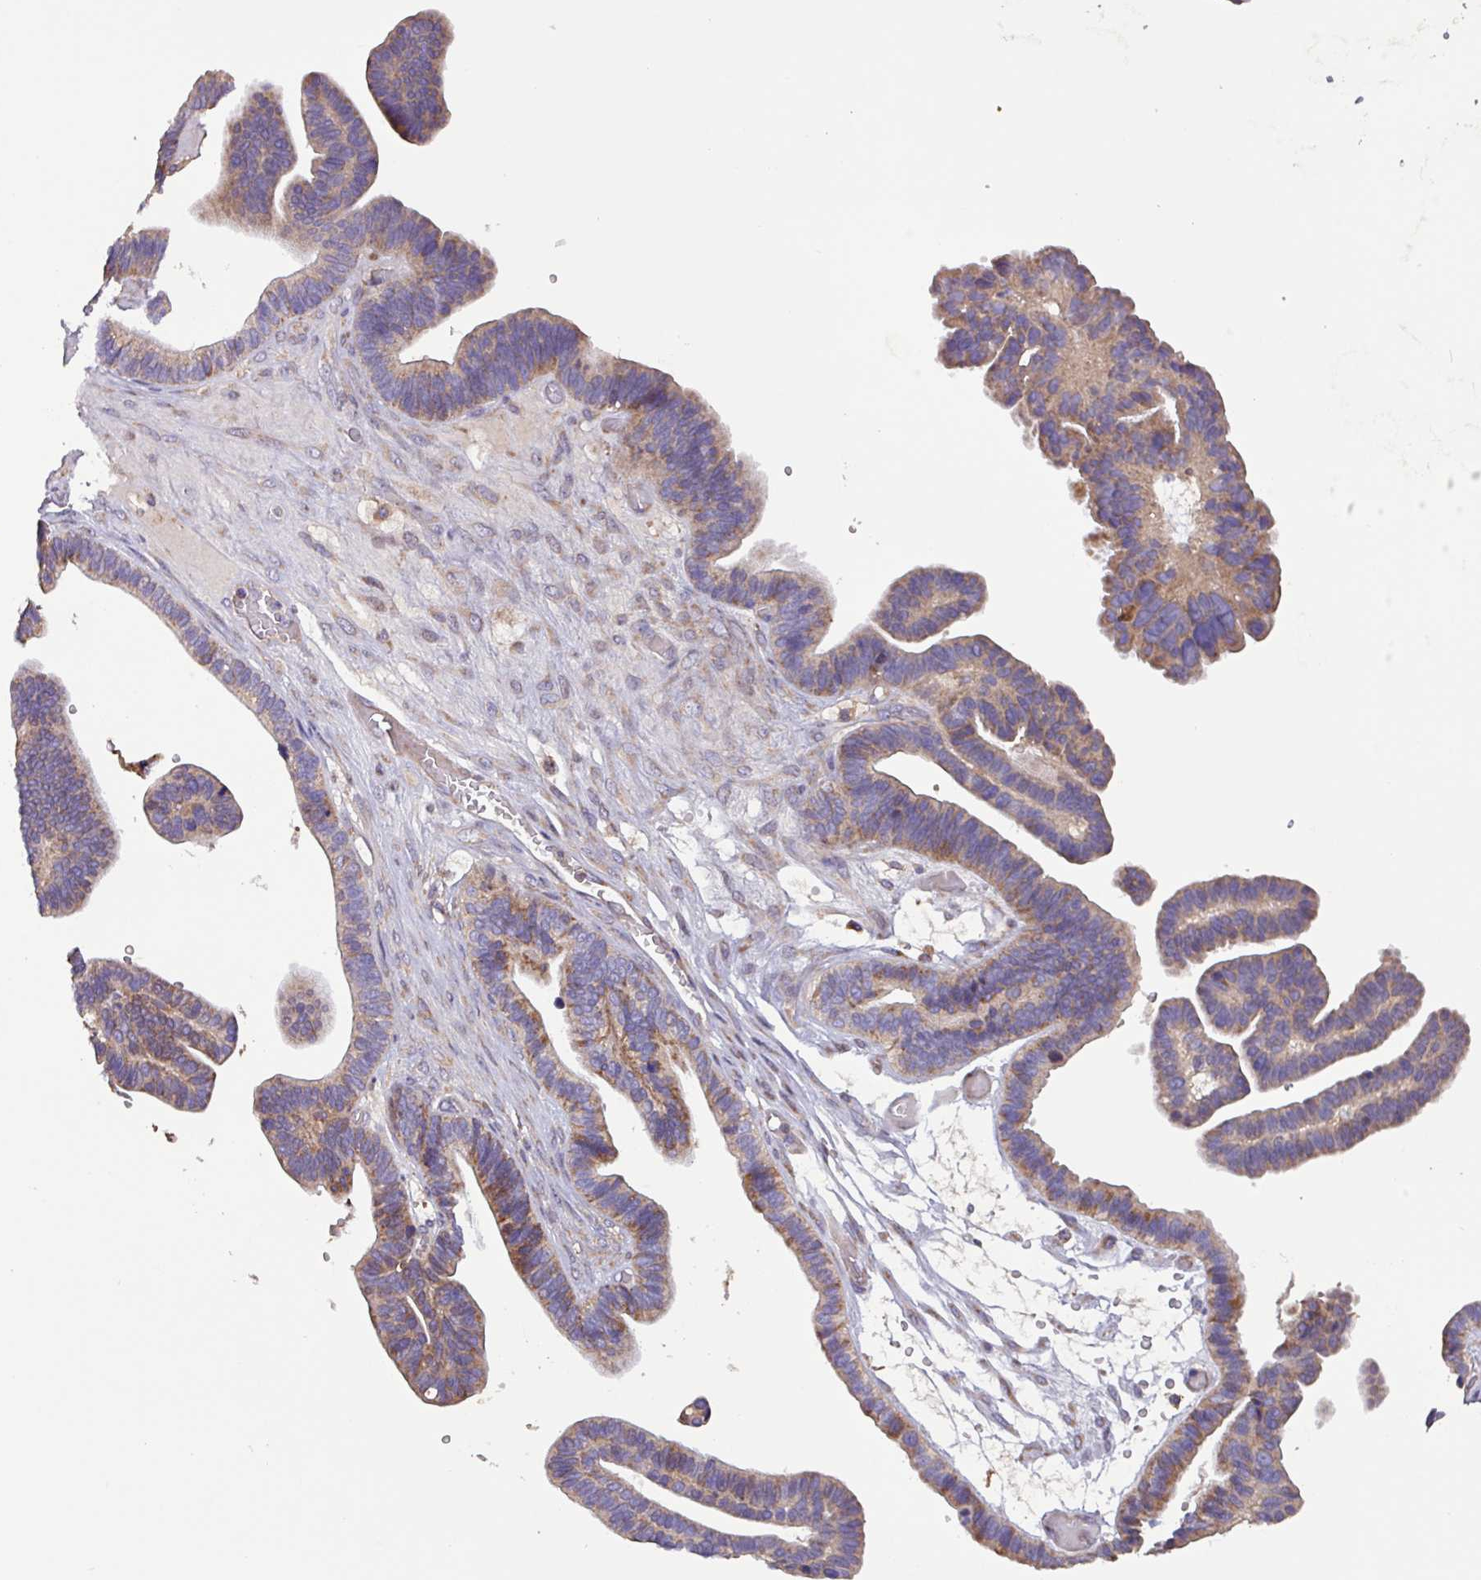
{"staining": {"intensity": "moderate", "quantity": "25%-75%", "location": "cytoplasmic/membranous"}, "tissue": "ovarian cancer", "cell_type": "Tumor cells", "image_type": "cancer", "snomed": [{"axis": "morphology", "description": "Cystadenocarcinoma, serous, NOS"}, {"axis": "topography", "description": "Ovary"}], "caption": "Human serous cystadenocarcinoma (ovarian) stained with a brown dye shows moderate cytoplasmic/membranous positive expression in about 25%-75% of tumor cells.", "gene": "PTPRQ", "patient": {"sex": "female", "age": 56}}